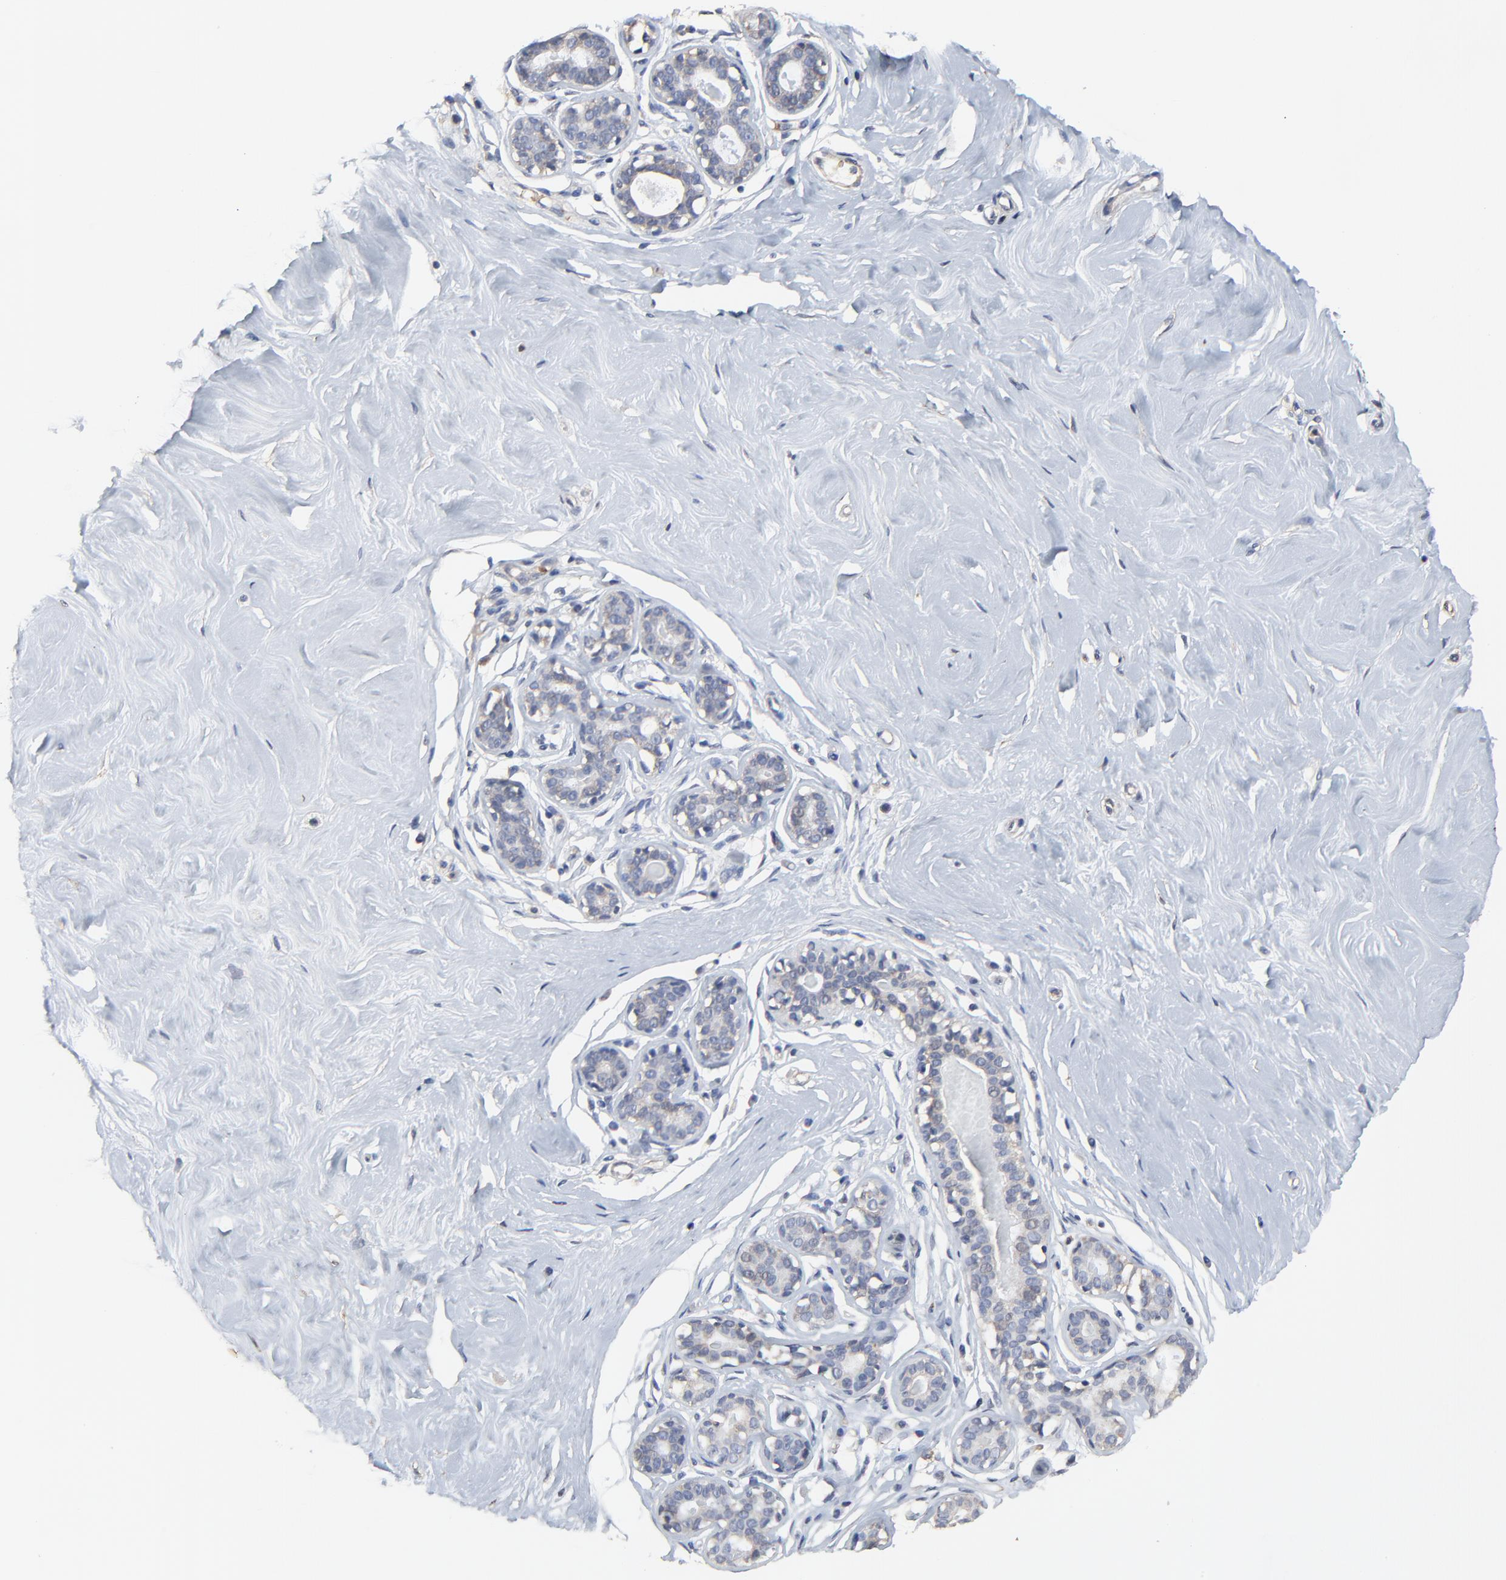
{"staining": {"intensity": "negative", "quantity": "none", "location": "none"}, "tissue": "breast", "cell_type": "Adipocytes", "image_type": "normal", "snomed": [{"axis": "morphology", "description": "Normal tissue, NOS"}, {"axis": "topography", "description": "Breast"}], "caption": "Immunohistochemical staining of unremarkable breast demonstrates no significant staining in adipocytes.", "gene": "NXF3", "patient": {"sex": "female", "age": 23}}